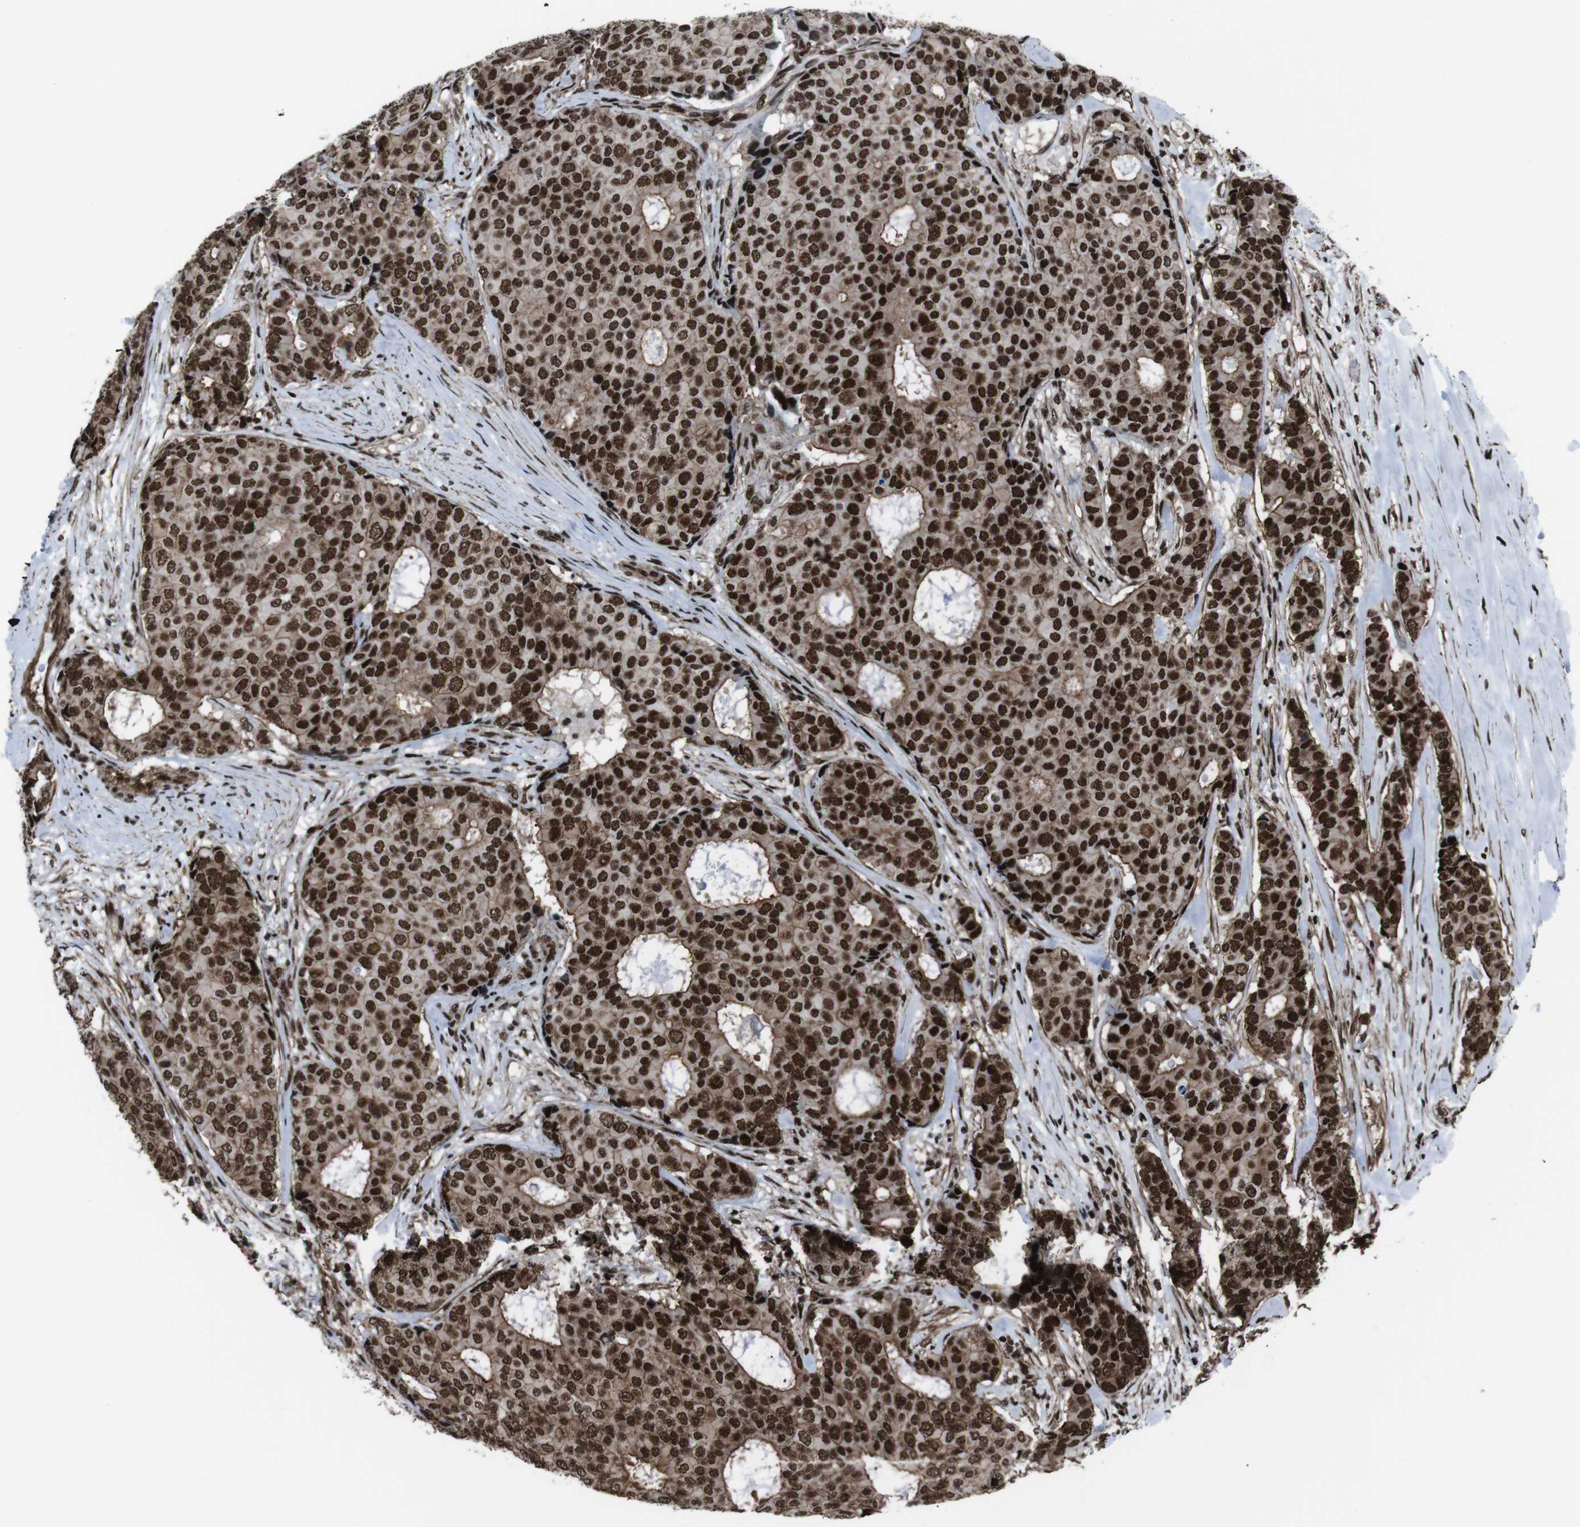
{"staining": {"intensity": "strong", "quantity": ">75%", "location": "cytoplasmic/membranous,nuclear"}, "tissue": "breast cancer", "cell_type": "Tumor cells", "image_type": "cancer", "snomed": [{"axis": "morphology", "description": "Duct carcinoma"}, {"axis": "topography", "description": "Breast"}], "caption": "Approximately >75% of tumor cells in human invasive ductal carcinoma (breast) show strong cytoplasmic/membranous and nuclear protein staining as visualized by brown immunohistochemical staining.", "gene": "HNRNPU", "patient": {"sex": "female", "age": 75}}